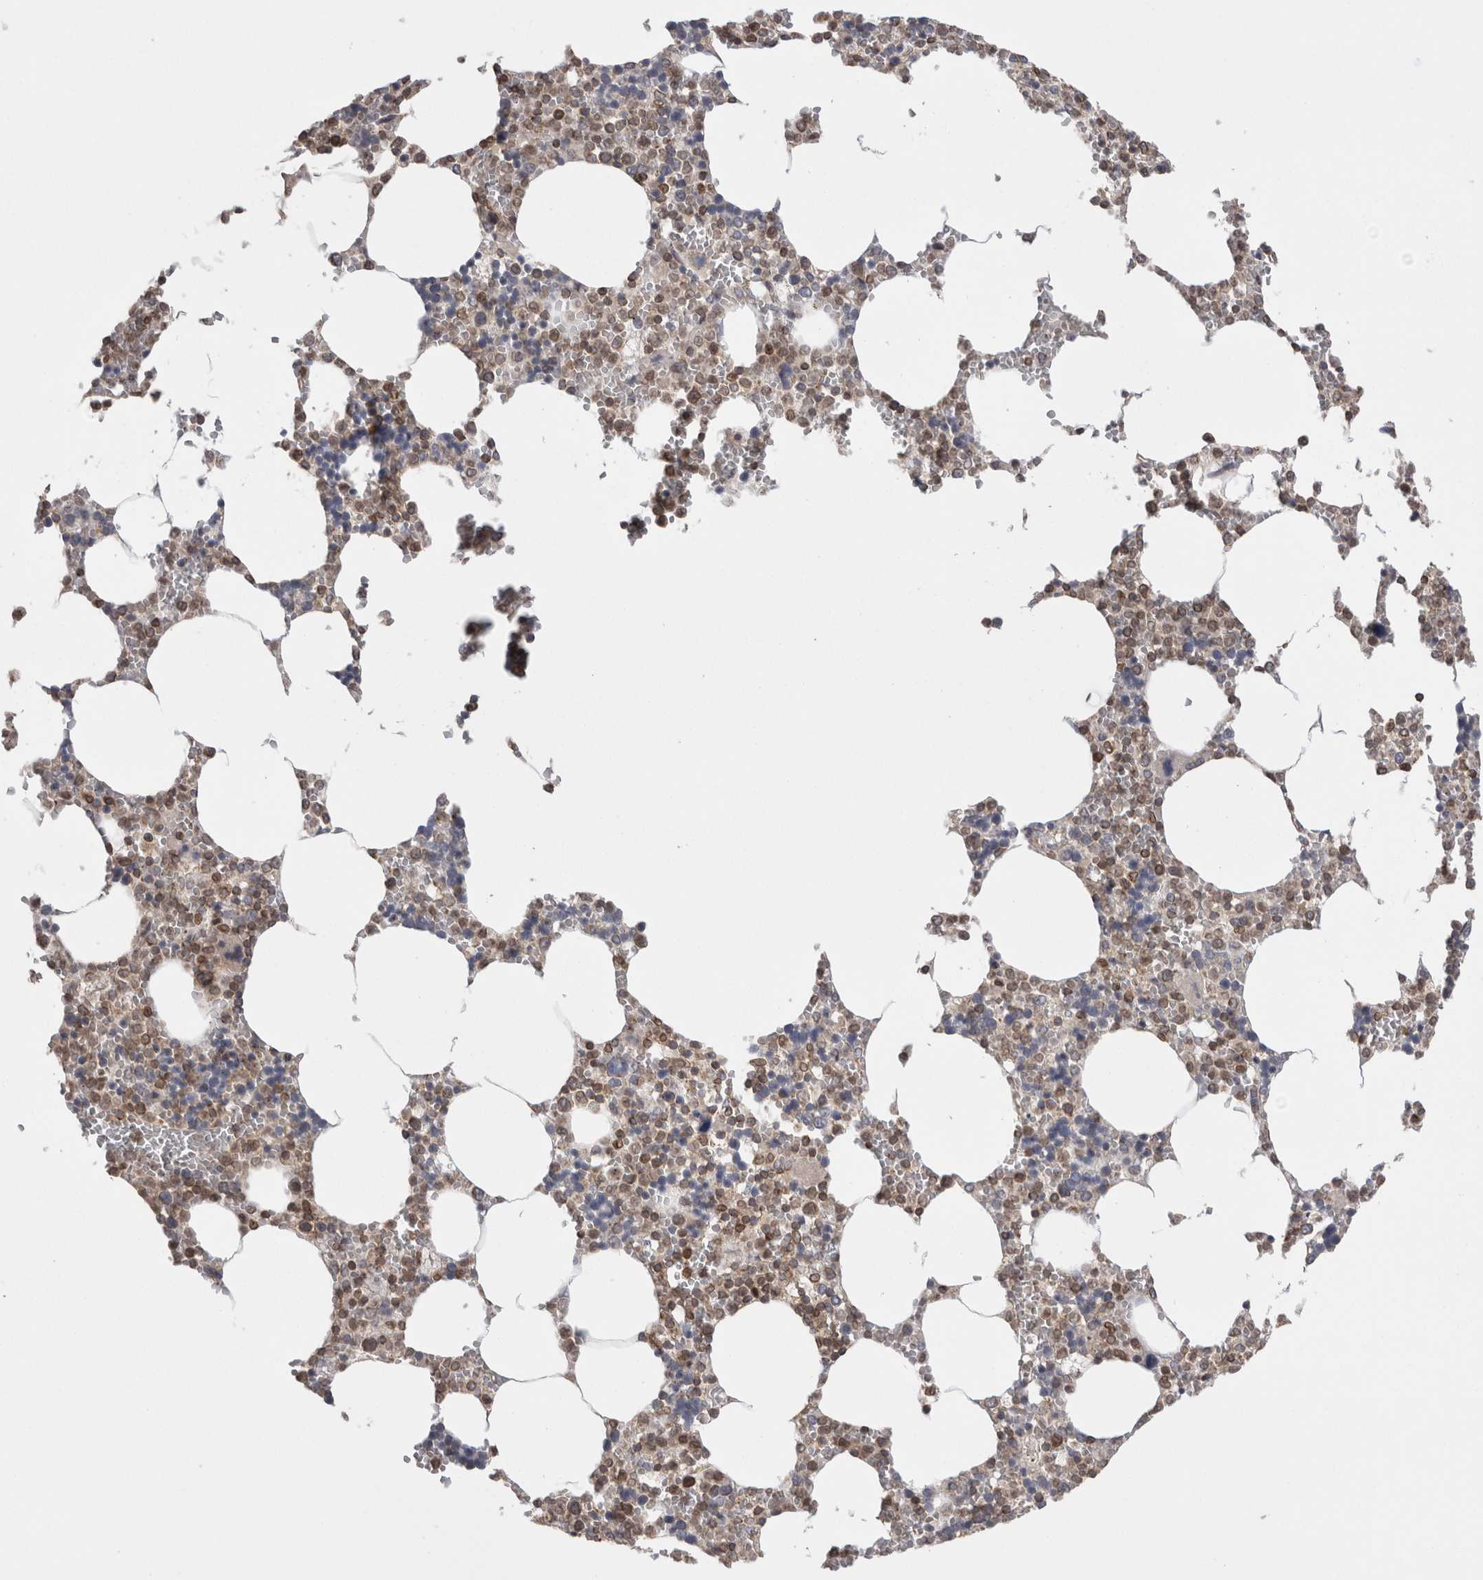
{"staining": {"intensity": "weak", "quantity": "25%-75%", "location": "cytoplasmic/membranous"}, "tissue": "bone marrow", "cell_type": "Hematopoietic cells", "image_type": "normal", "snomed": [{"axis": "morphology", "description": "Normal tissue, NOS"}, {"axis": "topography", "description": "Bone marrow"}], "caption": "IHC micrograph of unremarkable bone marrow stained for a protein (brown), which displays low levels of weak cytoplasmic/membranous positivity in approximately 25%-75% of hematopoietic cells.", "gene": "DARS2", "patient": {"sex": "male", "age": 70}}